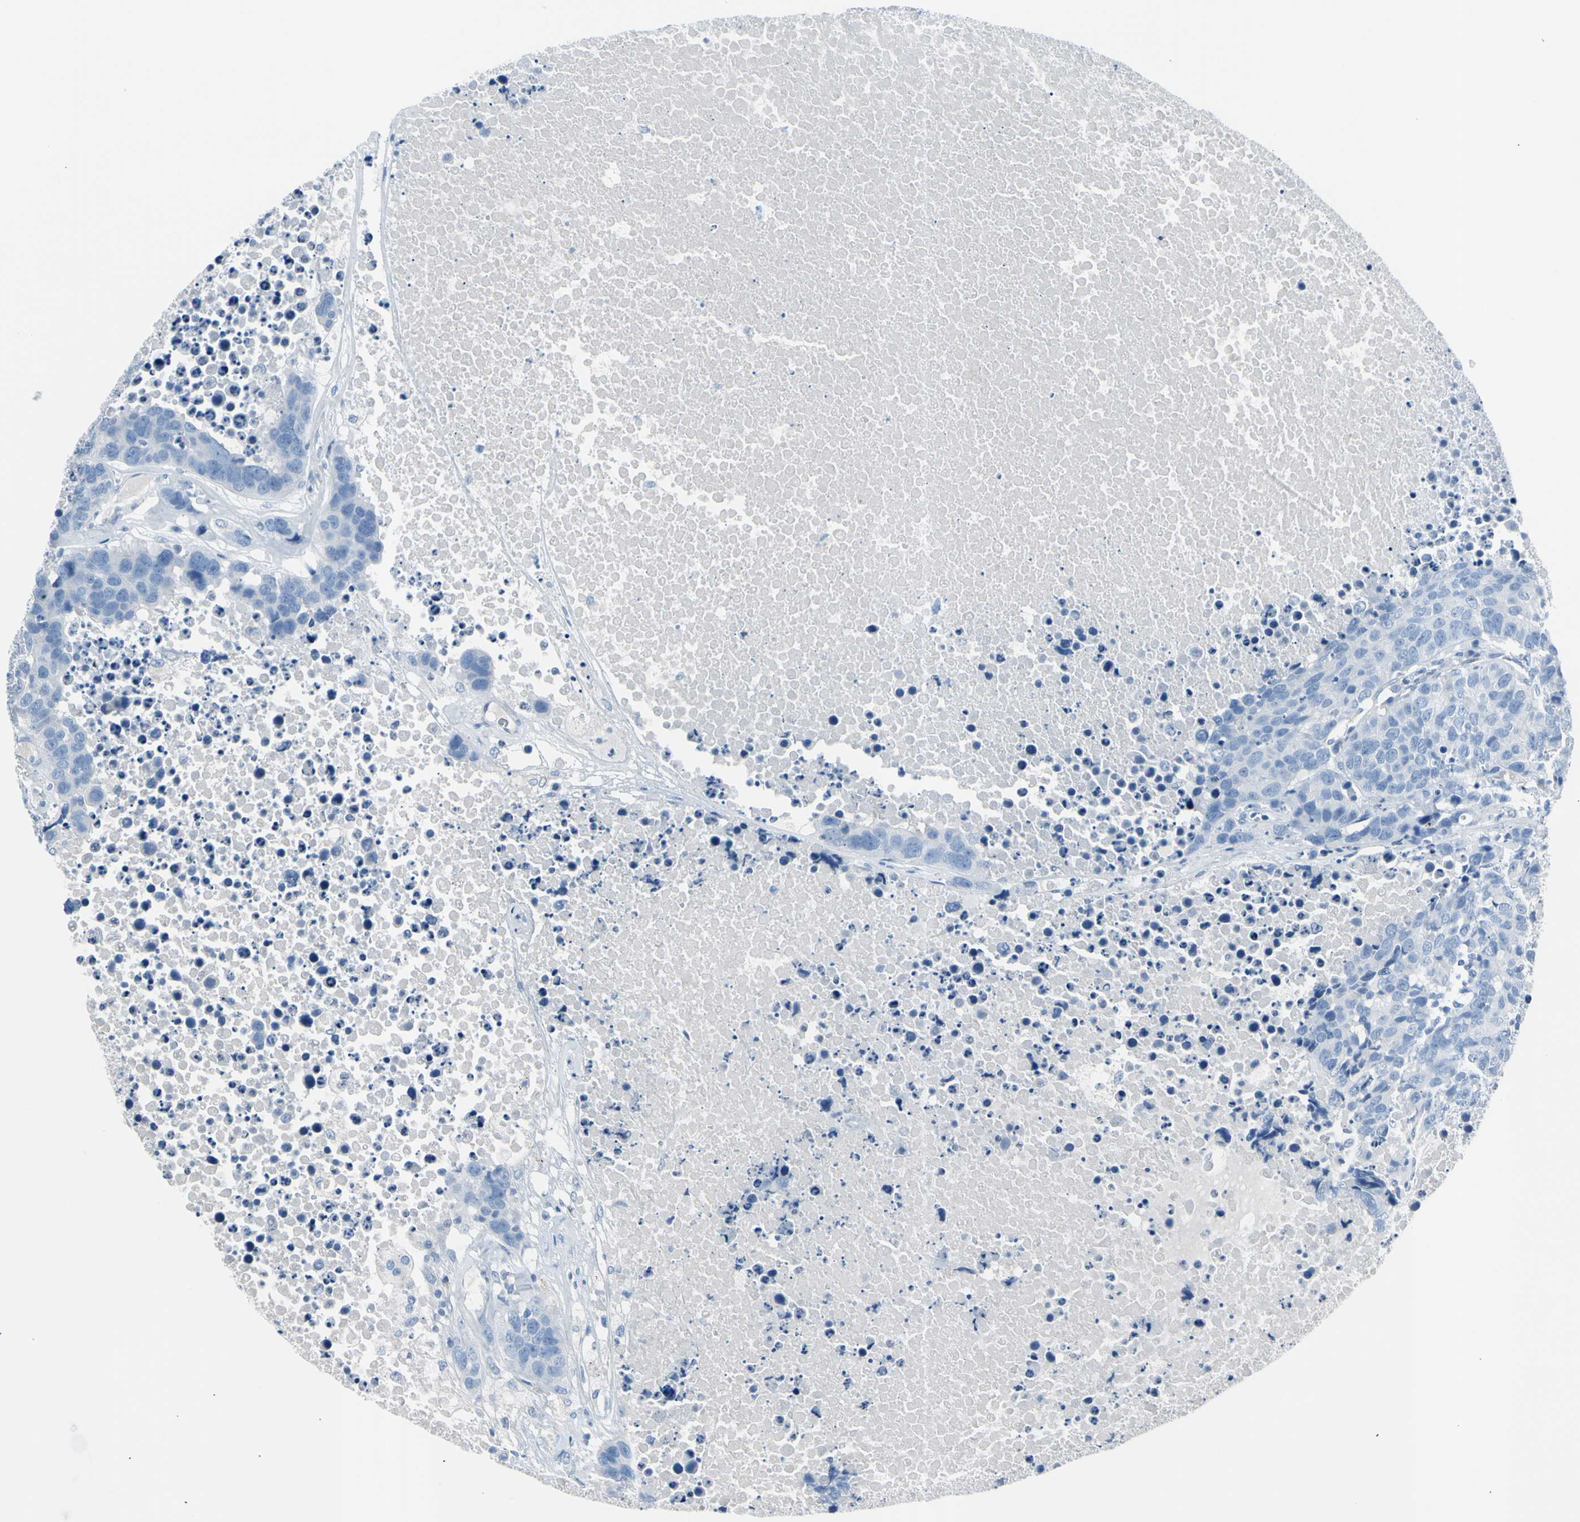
{"staining": {"intensity": "negative", "quantity": "none", "location": "none"}, "tissue": "carcinoid", "cell_type": "Tumor cells", "image_type": "cancer", "snomed": [{"axis": "morphology", "description": "Carcinoid, malignant, NOS"}, {"axis": "topography", "description": "Lung"}], "caption": "A high-resolution image shows immunohistochemistry (IHC) staining of carcinoid, which shows no significant positivity in tumor cells. Brightfield microscopy of immunohistochemistry (IHC) stained with DAB (brown) and hematoxylin (blue), captured at high magnification.", "gene": "TPO", "patient": {"sex": "male", "age": 60}}